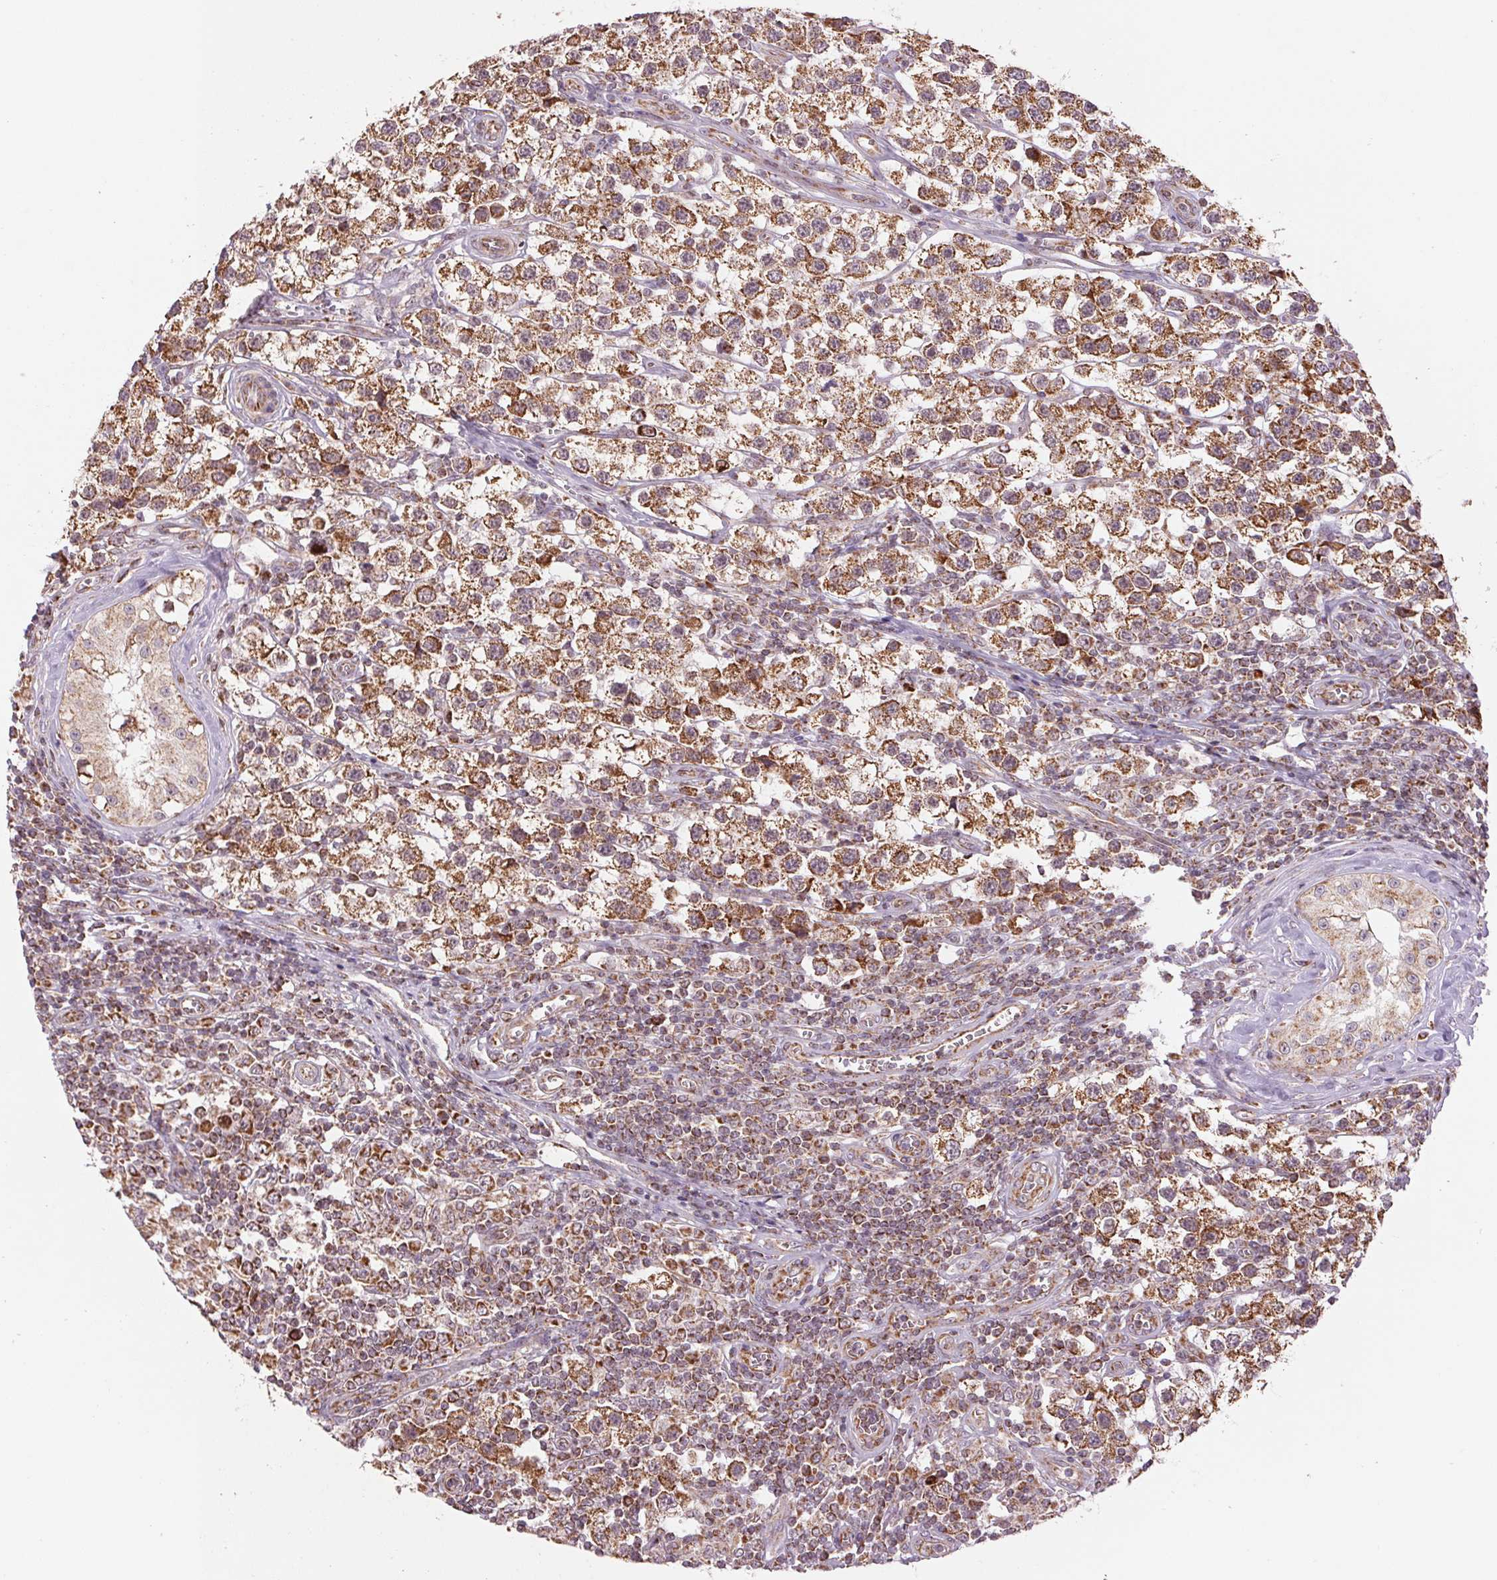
{"staining": {"intensity": "moderate", "quantity": ">75%", "location": "cytoplasmic/membranous"}, "tissue": "testis cancer", "cell_type": "Tumor cells", "image_type": "cancer", "snomed": [{"axis": "morphology", "description": "Seminoma, NOS"}, {"axis": "topography", "description": "Testis"}], "caption": "Human seminoma (testis) stained with a brown dye exhibits moderate cytoplasmic/membranous positive positivity in about >75% of tumor cells.", "gene": "MATCAP1", "patient": {"sex": "male", "age": 34}}